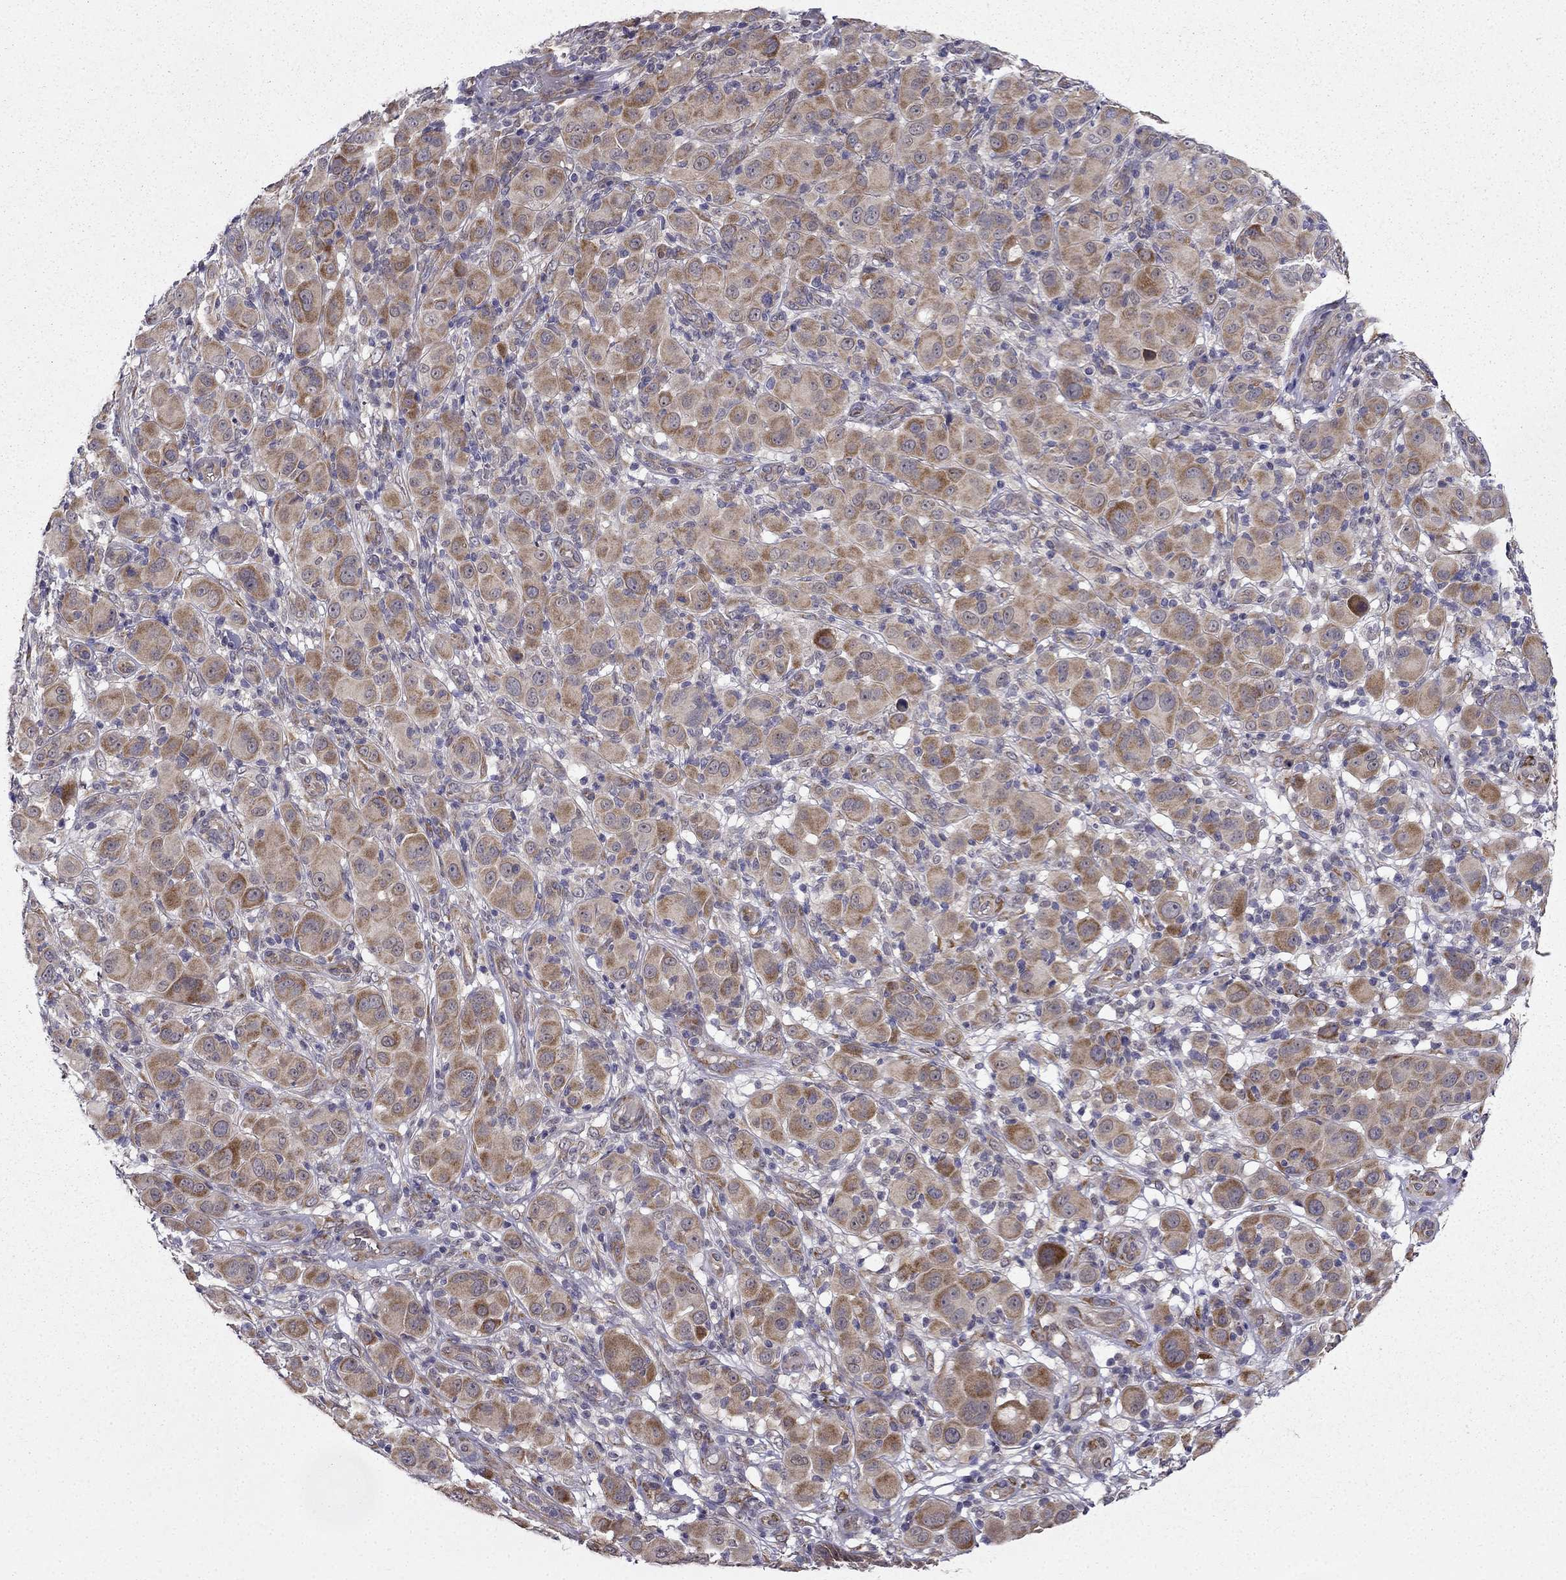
{"staining": {"intensity": "moderate", "quantity": "<25%", "location": "cytoplasmic/membranous"}, "tissue": "melanoma", "cell_type": "Tumor cells", "image_type": "cancer", "snomed": [{"axis": "morphology", "description": "Malignant melanoma, NOS"}, {"axis": "topography", "description": "Skin"}], "caption": "This histopathology image exhibits immunohistochemistry staining of melanoma, with low moderate cytoplasmic/membranous staining in approximately <25% of tumor cells.", "gene": "ARHGEF28", "patient": {"sex": "female", "age": 87}}